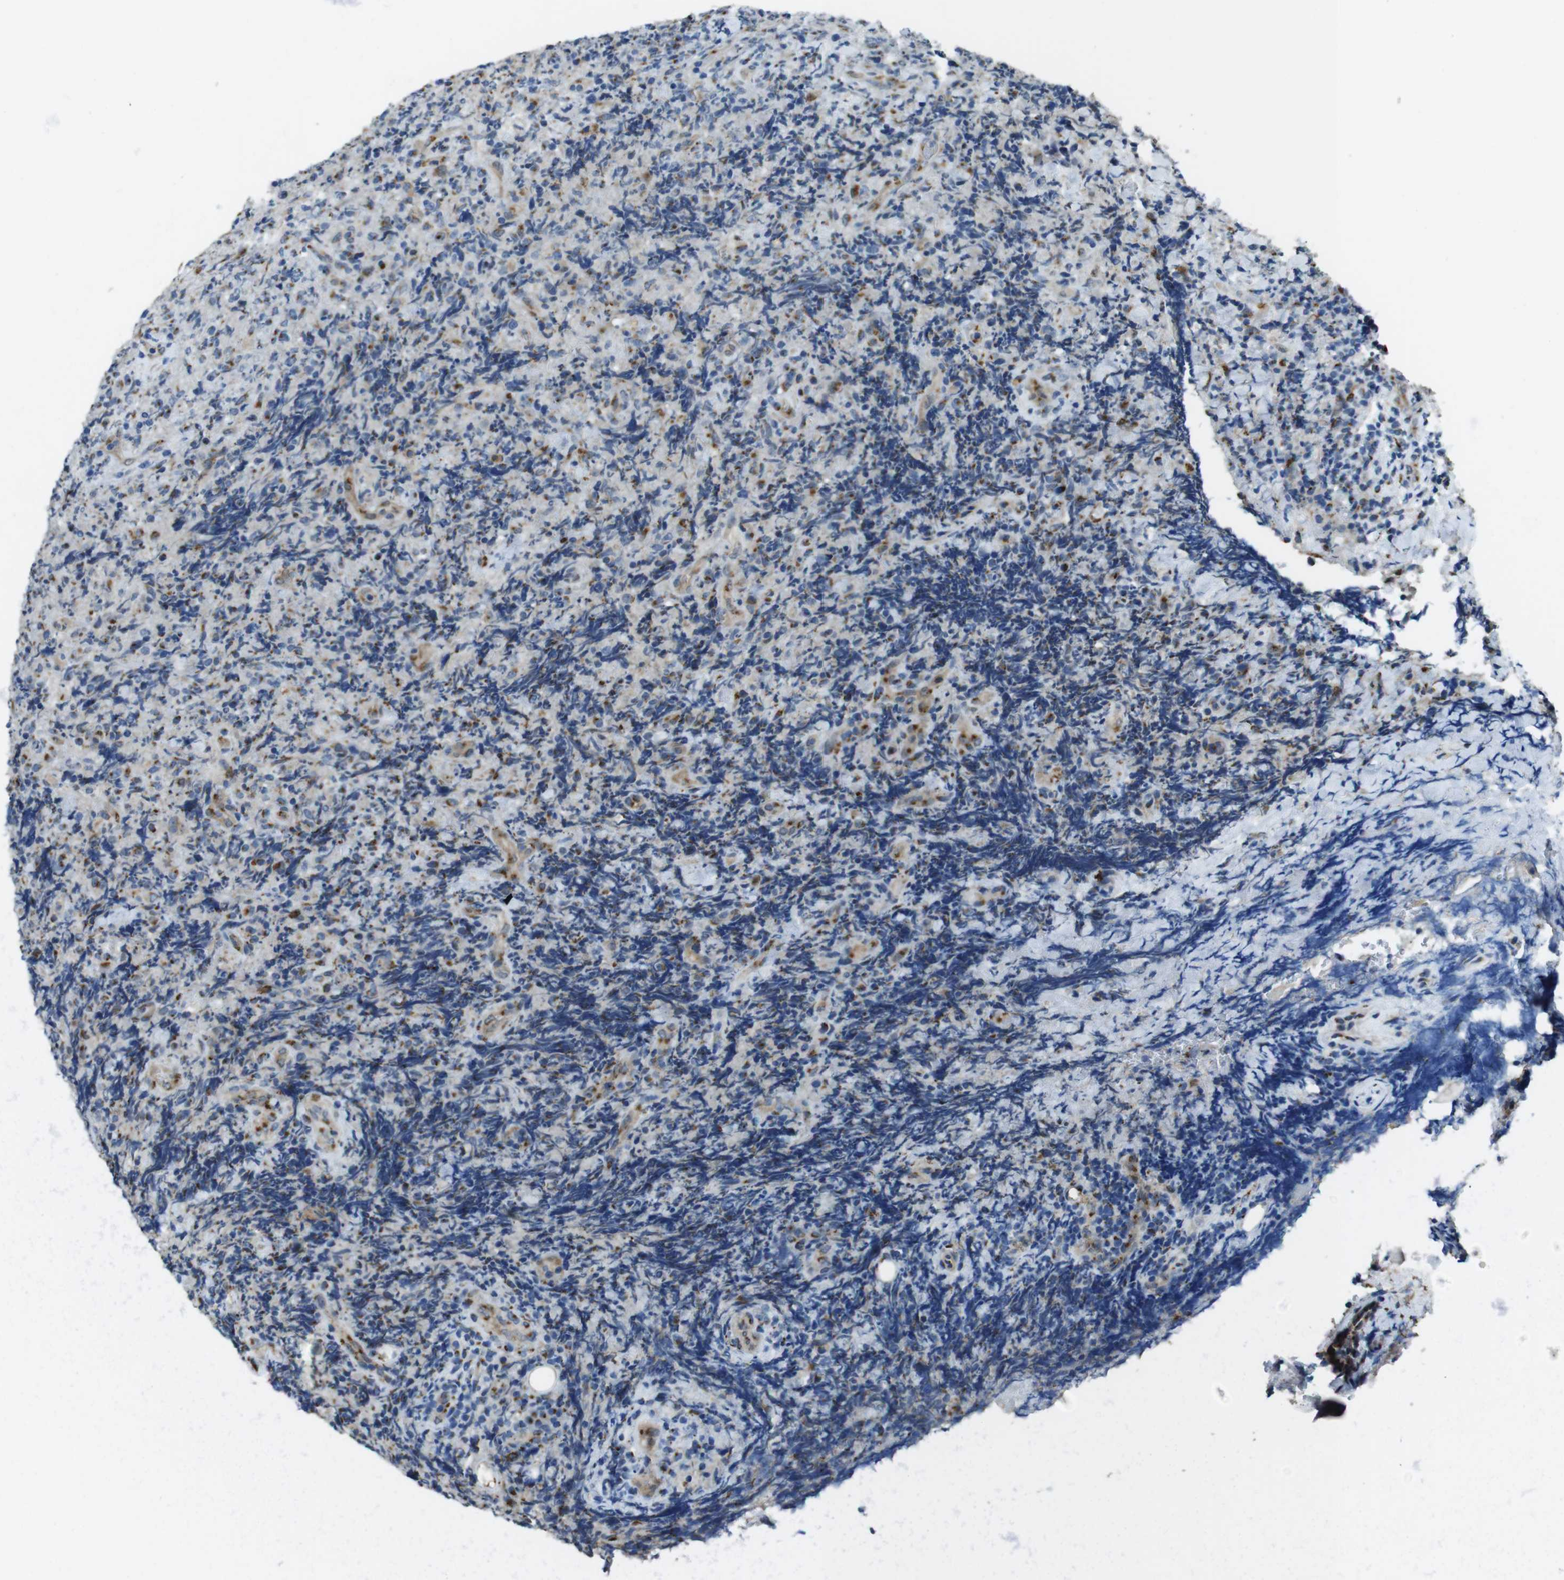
{"staining": {"intensity": "moderate", "quantity": "<25%", "location": "cytoplasmic/membranous"}, "tissue": "lymphoma", "cell_type": "Tumor cells", "image_type": "cancer", "snomed": [{"axis": "morphology", "description": "Malignant lymphoma, non-Hodgkin's type, High grade"}, {"axis": "topography", "description": "Tonsil"}], "caption": "Tumor cells demonstrate moderate cytoplasmic/membranous positivity in about <25% of cells in high-grade malignant lymphoma, non-Hodgkin's type.", "gene": "RAB6A", "patient": {"sex": "female", "age": 36}}